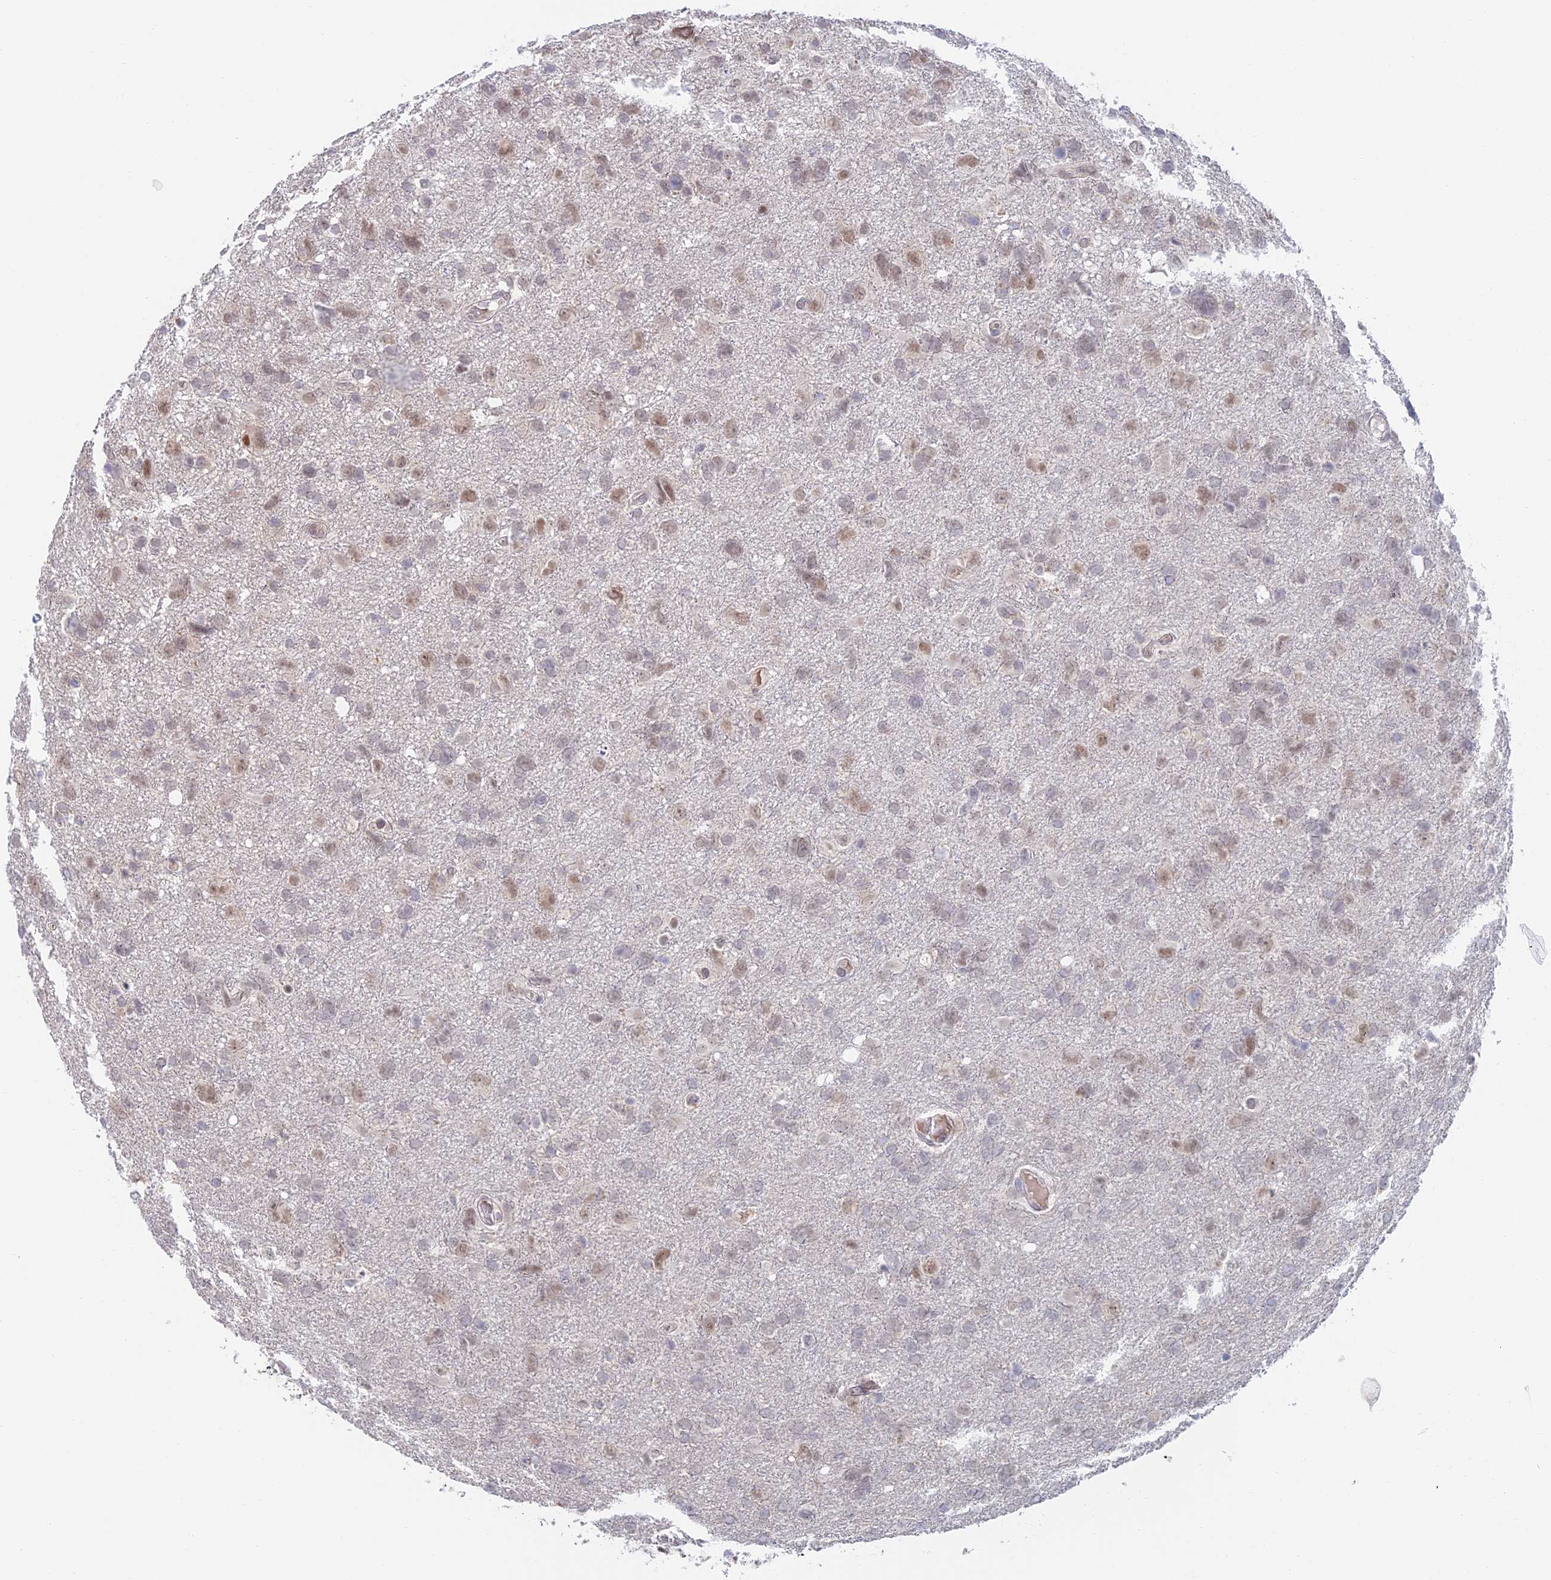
{"staining": {"intensity": "moderate", "quantity": "<25%", "location": "nuclear"}, "tissue": "glioma", "cell_type": "Tumor cells", "image_type": "cancer", "snomed": [{"axis": "morphology", "description": "Glioma, malignant, High grade"}, {"axis": "topography", "description": "Brain"}], "caption": "This photomicrograph shows immunohistochemistry staining of glioma, with low moderate nuclear staining in approximately <25% of tumor cells.", "gene": "ZUP1", "patient": {"sex": "male", "age": 61}}